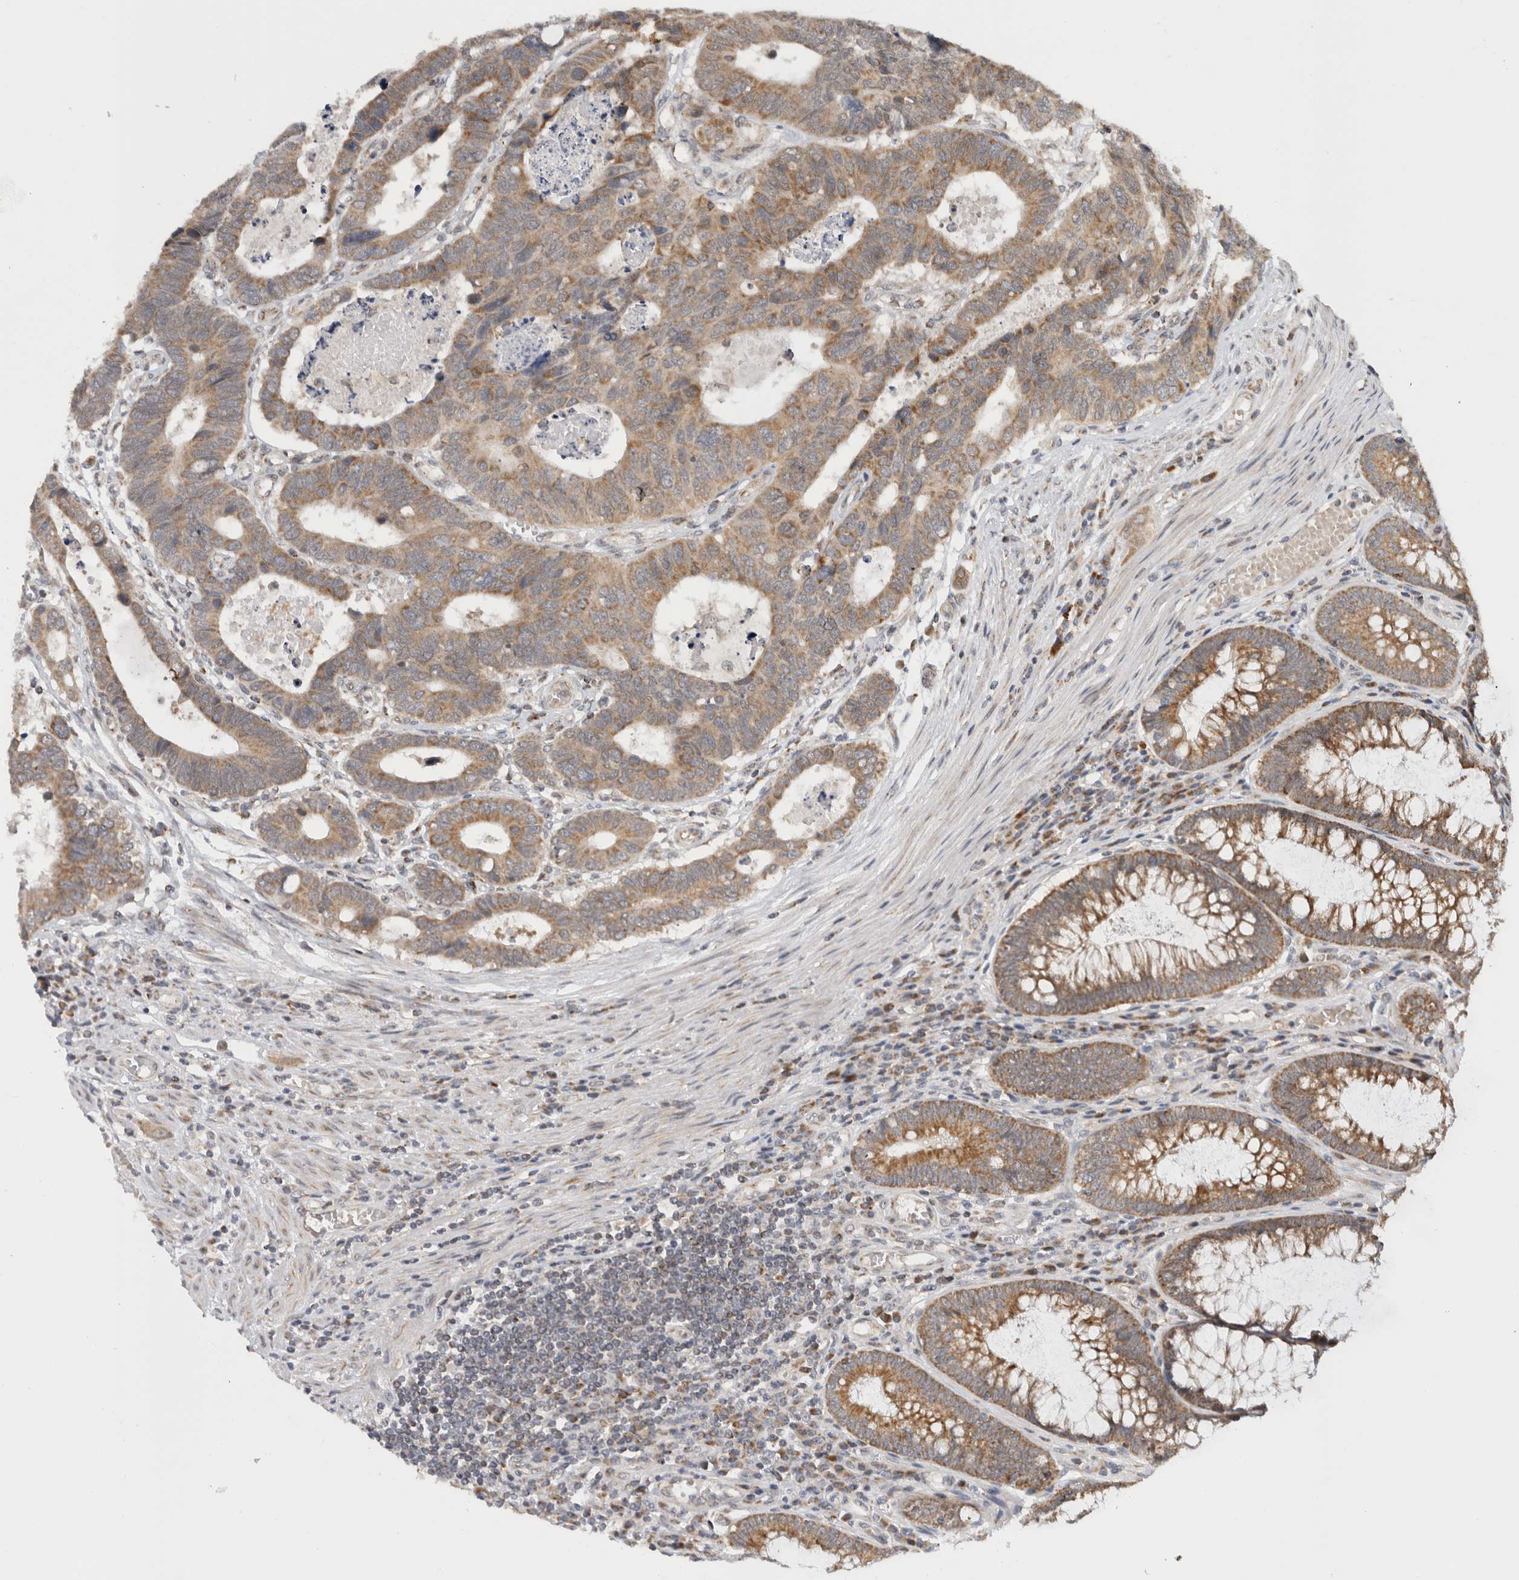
{"staining": {"intensity": "moderate", "quantity": ">75%", "location": "cytoplasmic/membranous"}, "tissue": "colorectal cancer", "cell_type": "Tumor cells", "image_type": "cancer", "snomed": [{"axis": "morphology", "description": "Adenocarcinoma, NOS"}, {"axis": "topography", "description": "Rectum"}], "caption": "Colorectal cancer (adenocarcinoma) stained with a brown dye reveals moderate cytoplasmic/membranous positive expression in approximately >75% of tumor cells.", "gene": "CMC2", "patient": {"sex": "male", "age": 84}}